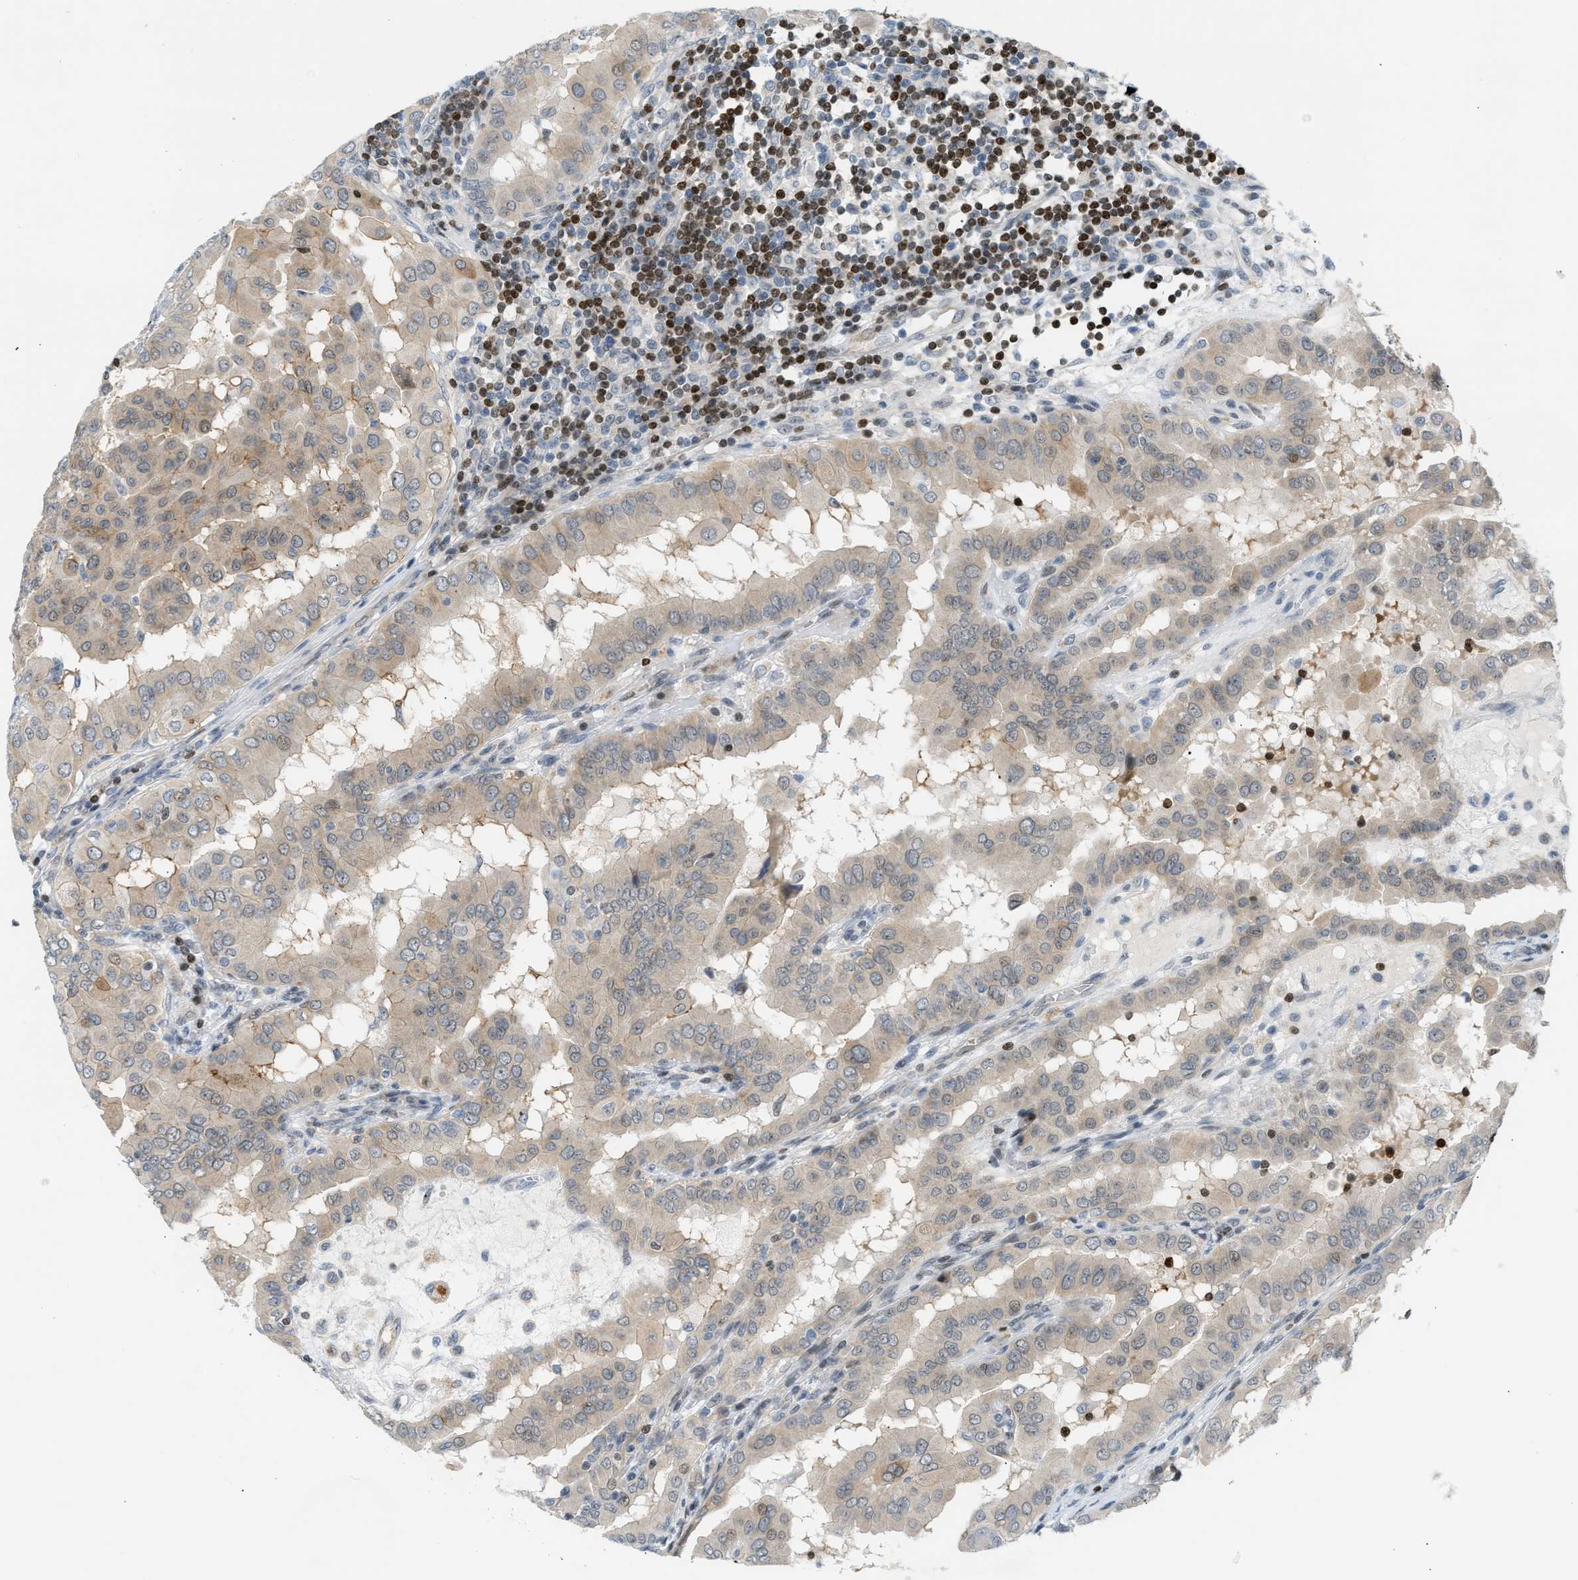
{"staining": {"intensity": "weak", "quantity": "<25%", "location": "cytoplasmic/membranous"}, "tissue": "thyroid cancer", "cell_type": "Tumor cells", "image_type": "cancer", "snomed": [{"axis": "morphology", "description": "Papillary adenocarcinoma, NOS"}, {"axis": "topography", "description": "Thyroid gland"}], "caption": "Immunohistochemistry (IHC) image of human thyroid cancer (papillary adenocarcinoma) stained for a protein (brown), which demonstrates no positivity in tumor cells.", "gene": "NPS", "patient": {"sex": "male", "age": 33}}